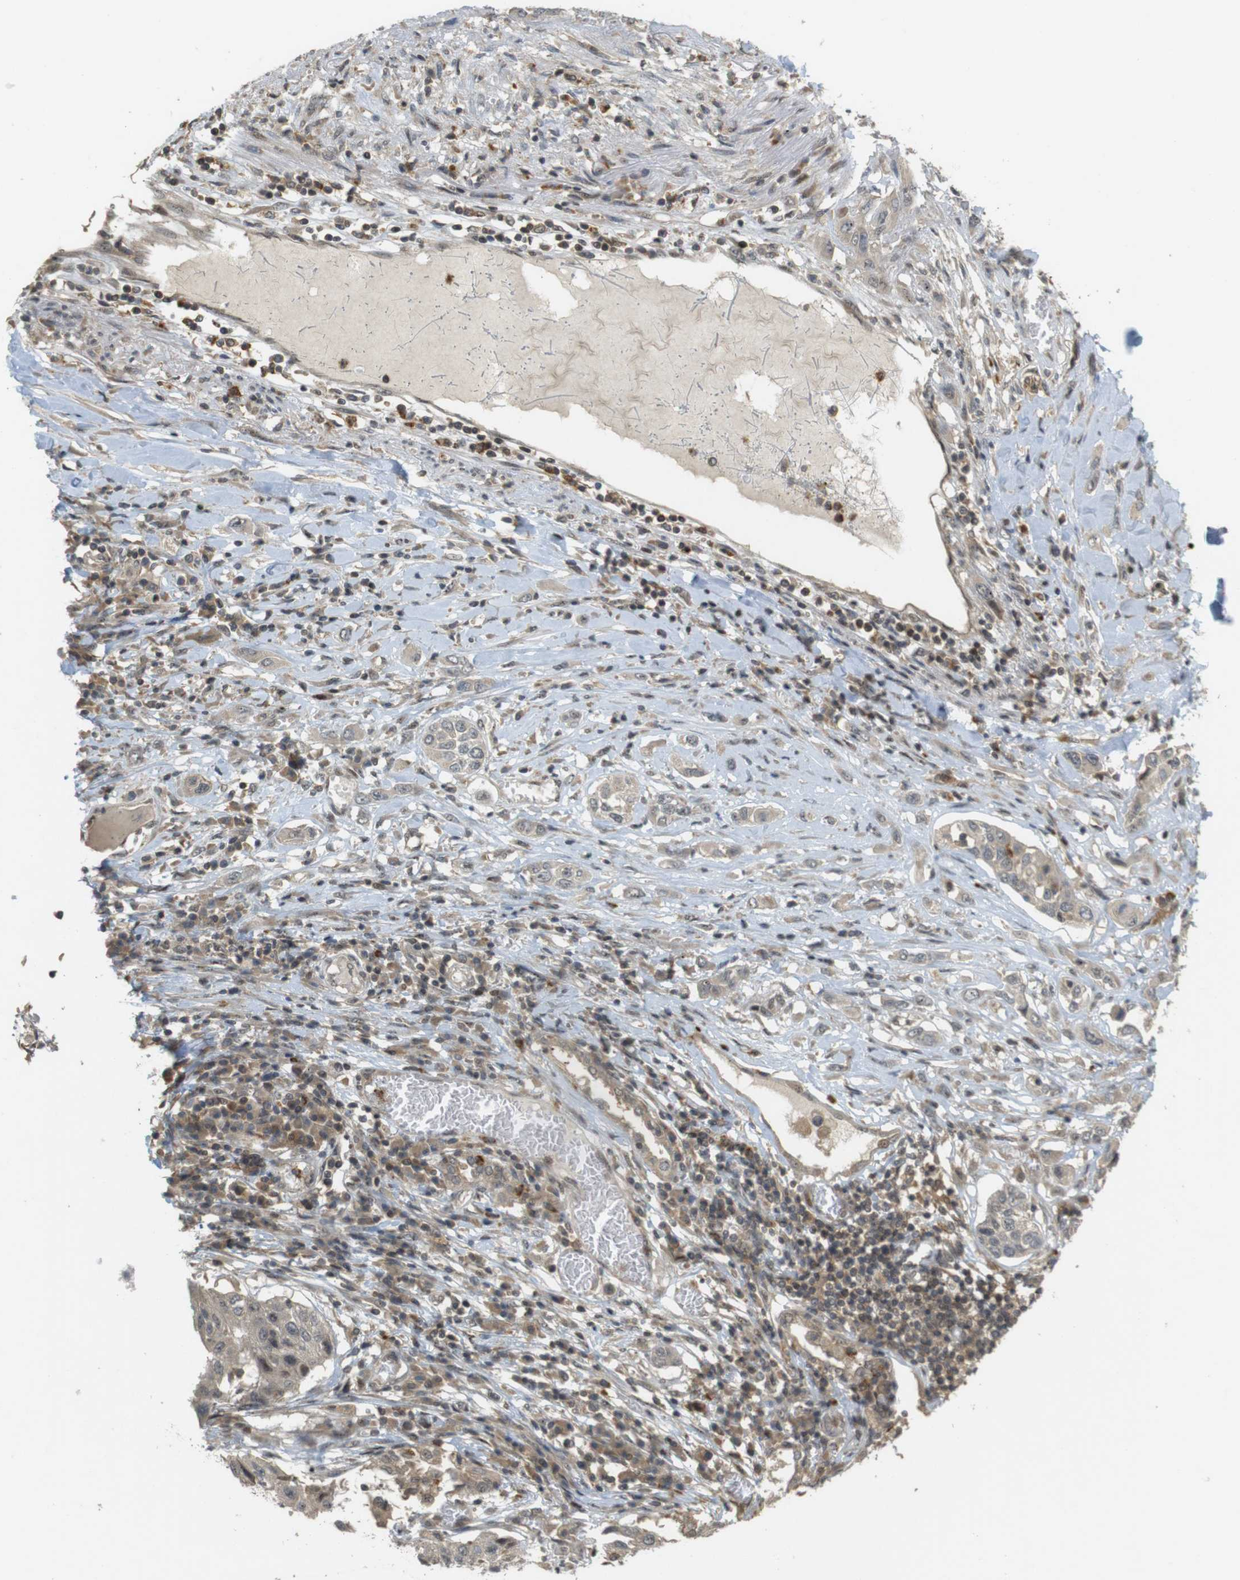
{"staining": {"intensity": "weak", "quantity": ">75%", "location": "cytoplasmic/membranous"}, "tissue": "lung cancer", "cell_type": "Tumor cells", "image_type": "cancer", "snomed": [{"axis": "morphology", "description": "Squamous cell carcinoma, NOS"}, {"axis": "topography", "description": "Lung"}], "caption": "IHC histopathology image of neoplastic tissue: human squamous cell carcinoma (lung) stained using immunohistochemistry shows low levels of weak protein expression localized specifically in the cytoplasmic/membranous of tumor cells, appearing as a cytoplasmic/membranous brown color.", "gene": "TMX3", "patient": {"sex": "male", "age": 71}}